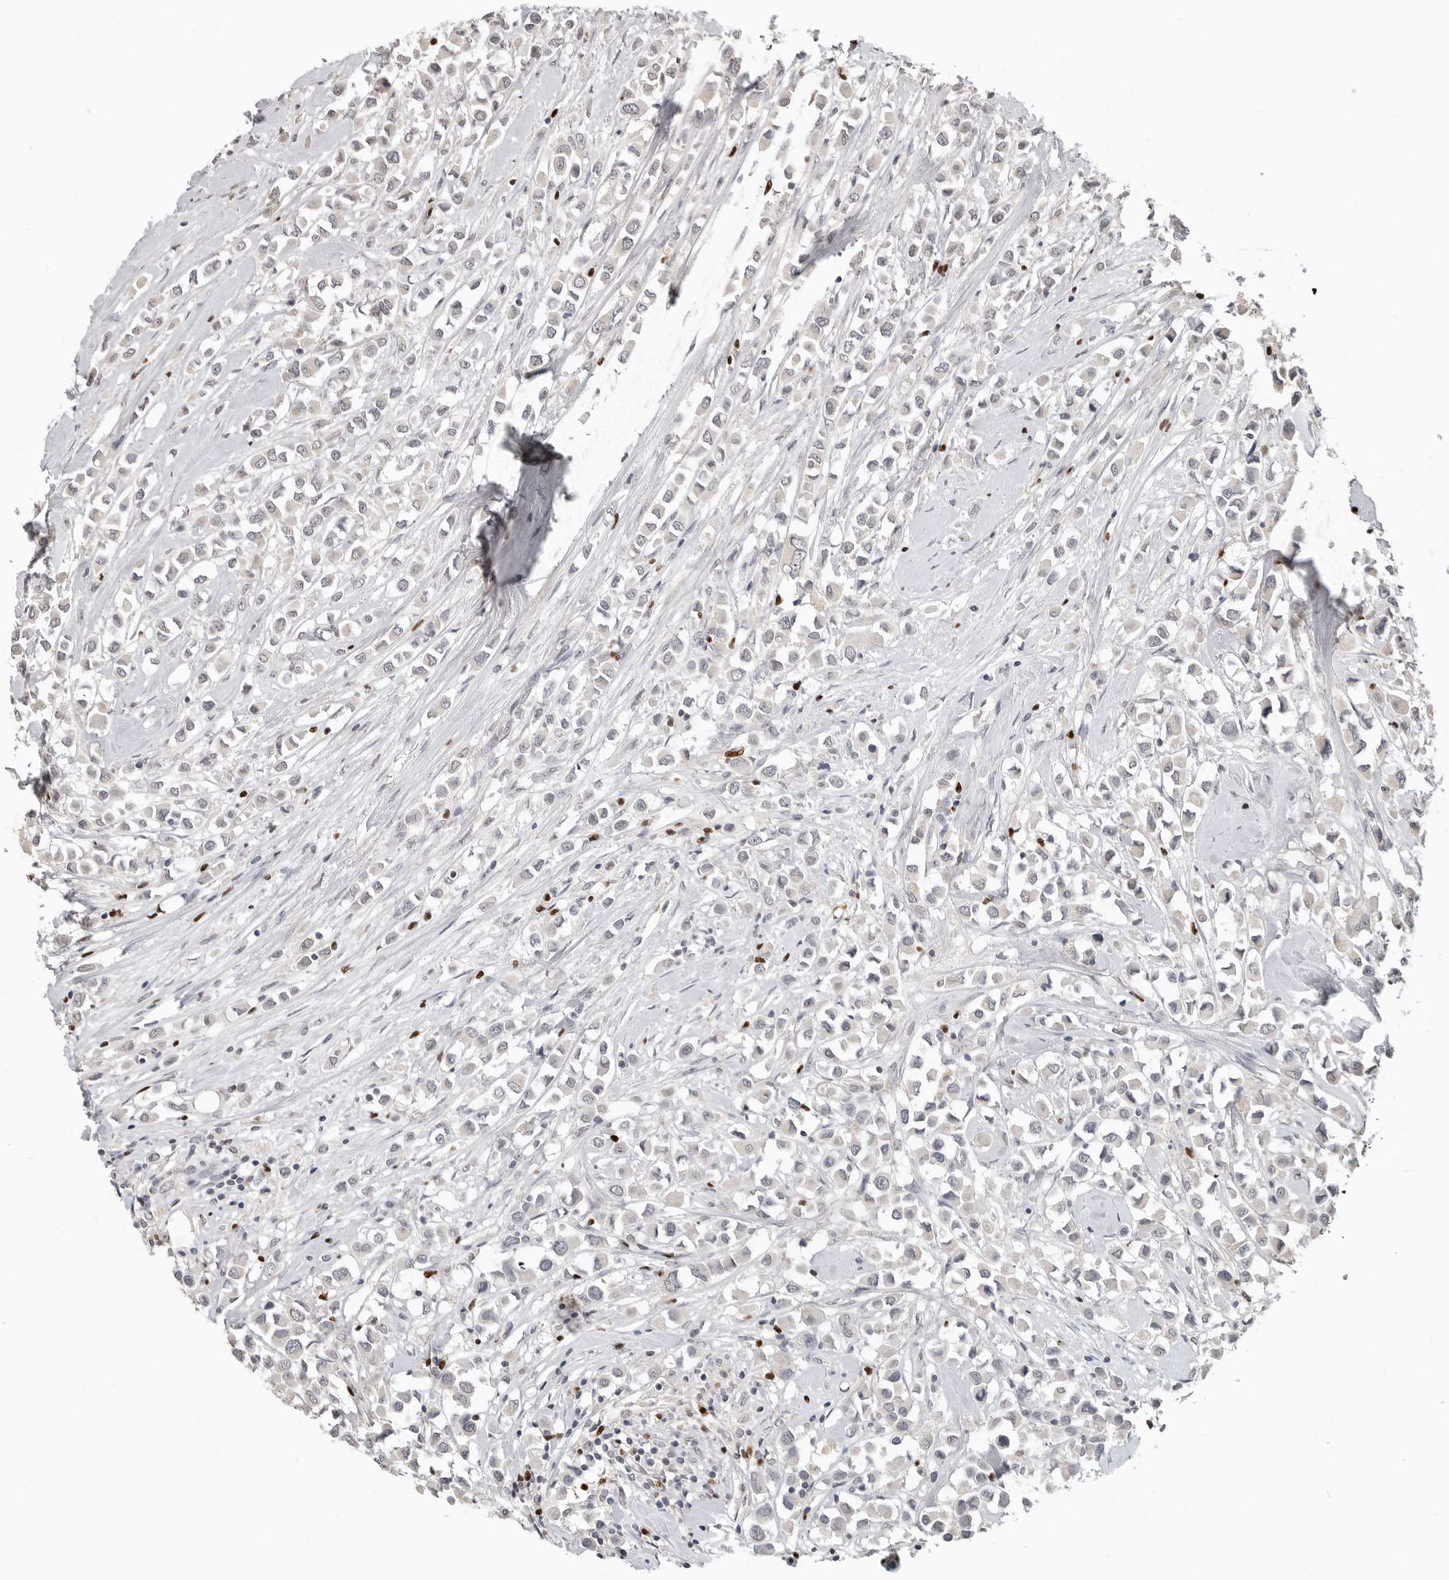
{"staining": {"intensity": "negative", "quantity": "none", "location": "none"}, "tissue": "breast cancer", "cell_type": "Tumor cells", "image_type": "cancer", "snomed": [{"axis": "morphology", "description": "Duct carcinoma"}, {"axis": "topography", "description": "Breast"}], "caption": "Human breast cancer (intraductal carcinoma) stained for a protein using immunohistochemistry (IHC) demonstrates no expression in tumor cells.", "gene": "FOXP3", "patient": {"sex": "female", "age": 61}}